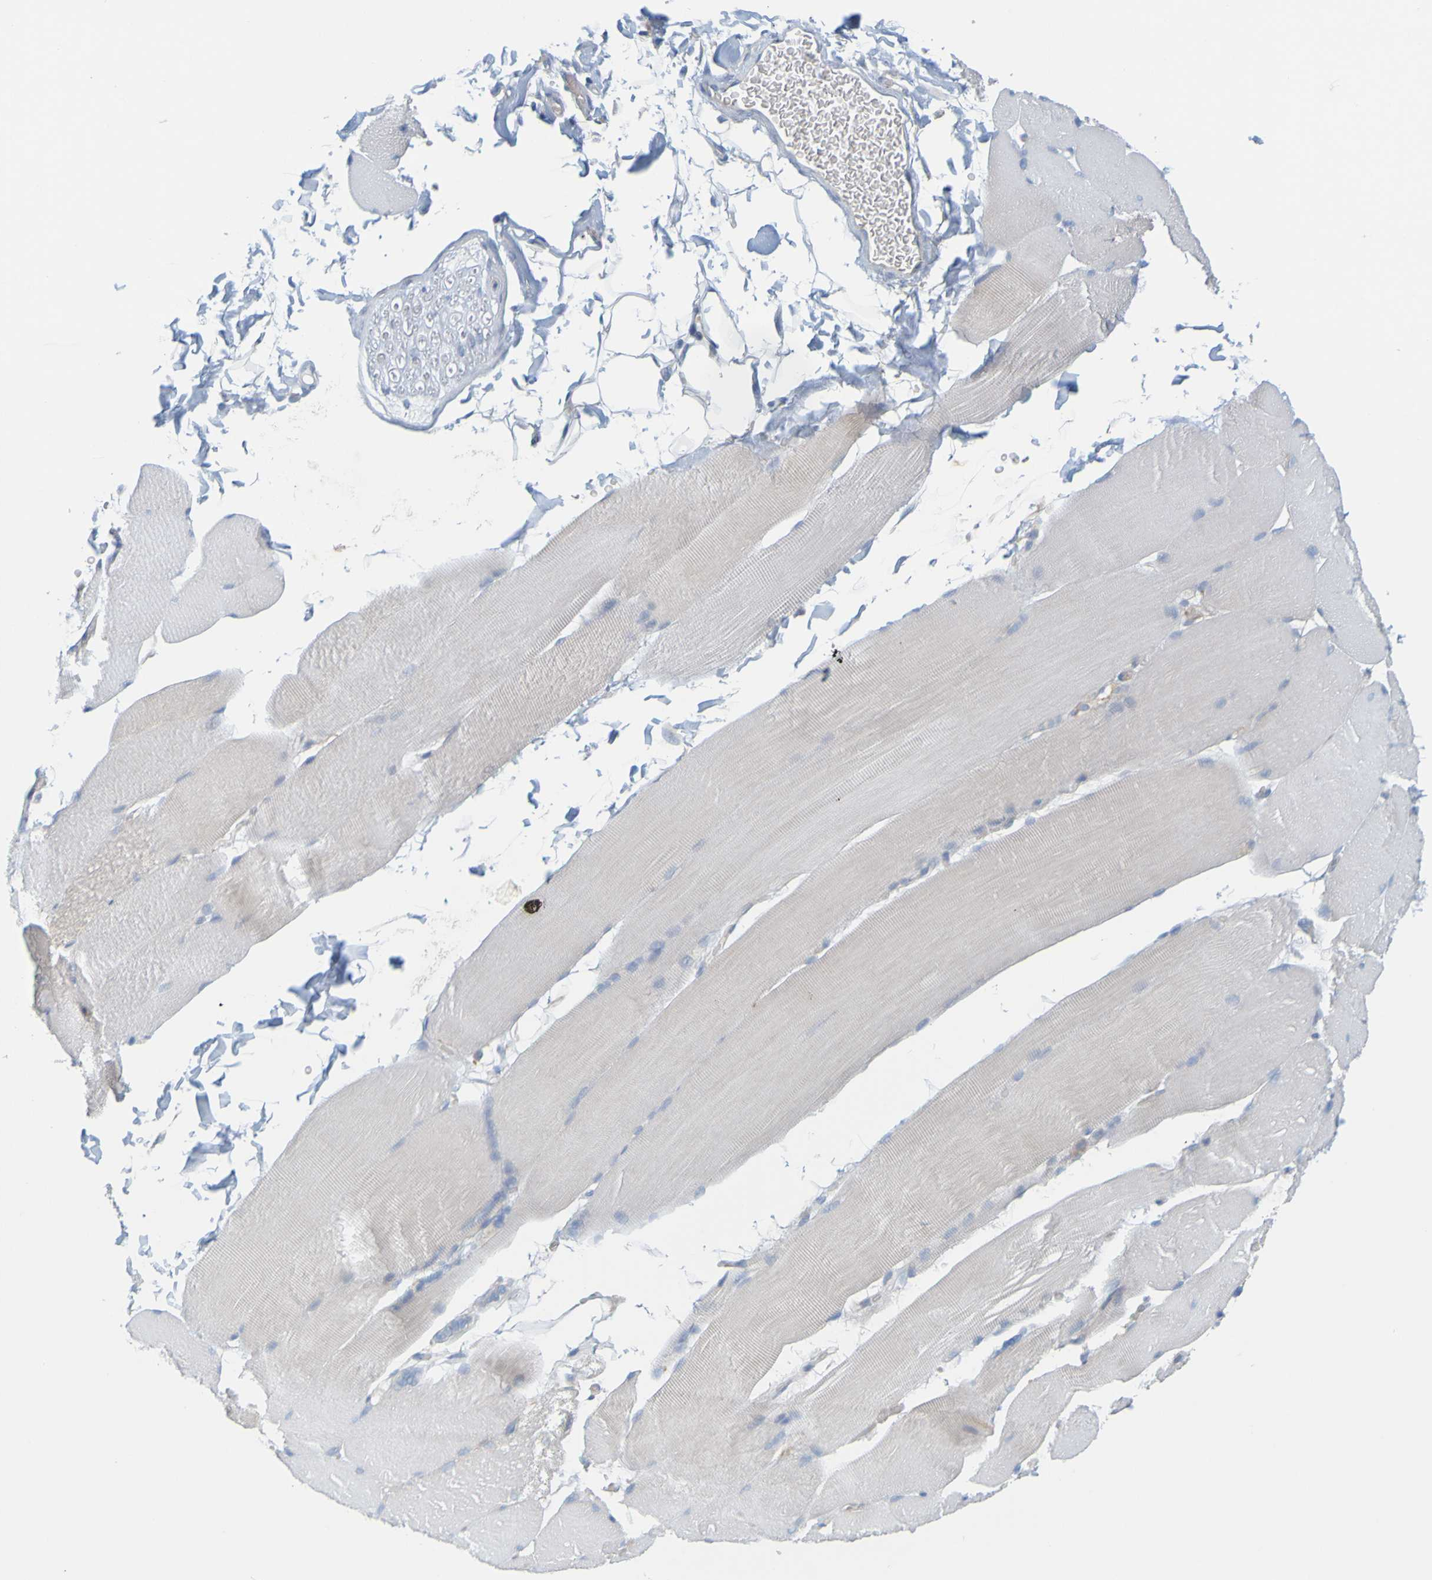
{"staining": {"intensity": "weak", "quantity": "<25%", "location": "cytoplasmic/membranous"}, "tissue": "skeletal muscle", "cell_type": "Myocytes", "image_type": "normal", "snomed": [{"axis": "morphology", "description": "Normal tissue, NOS"}, {"axis": "topography", "description": "Skin"}, {"axis": "topography", "description": "Skeletal muscle"}], "caption": "Immunohistochemistry histopathology image of unremarkable skeletal muscle: human skeletal muscle stained with DAB (3,3'-diaminobenzidine) displays no significant protein staining in myocytes.", "gene": "APPL1", "patient": {"sex": "male", "age": 83}}